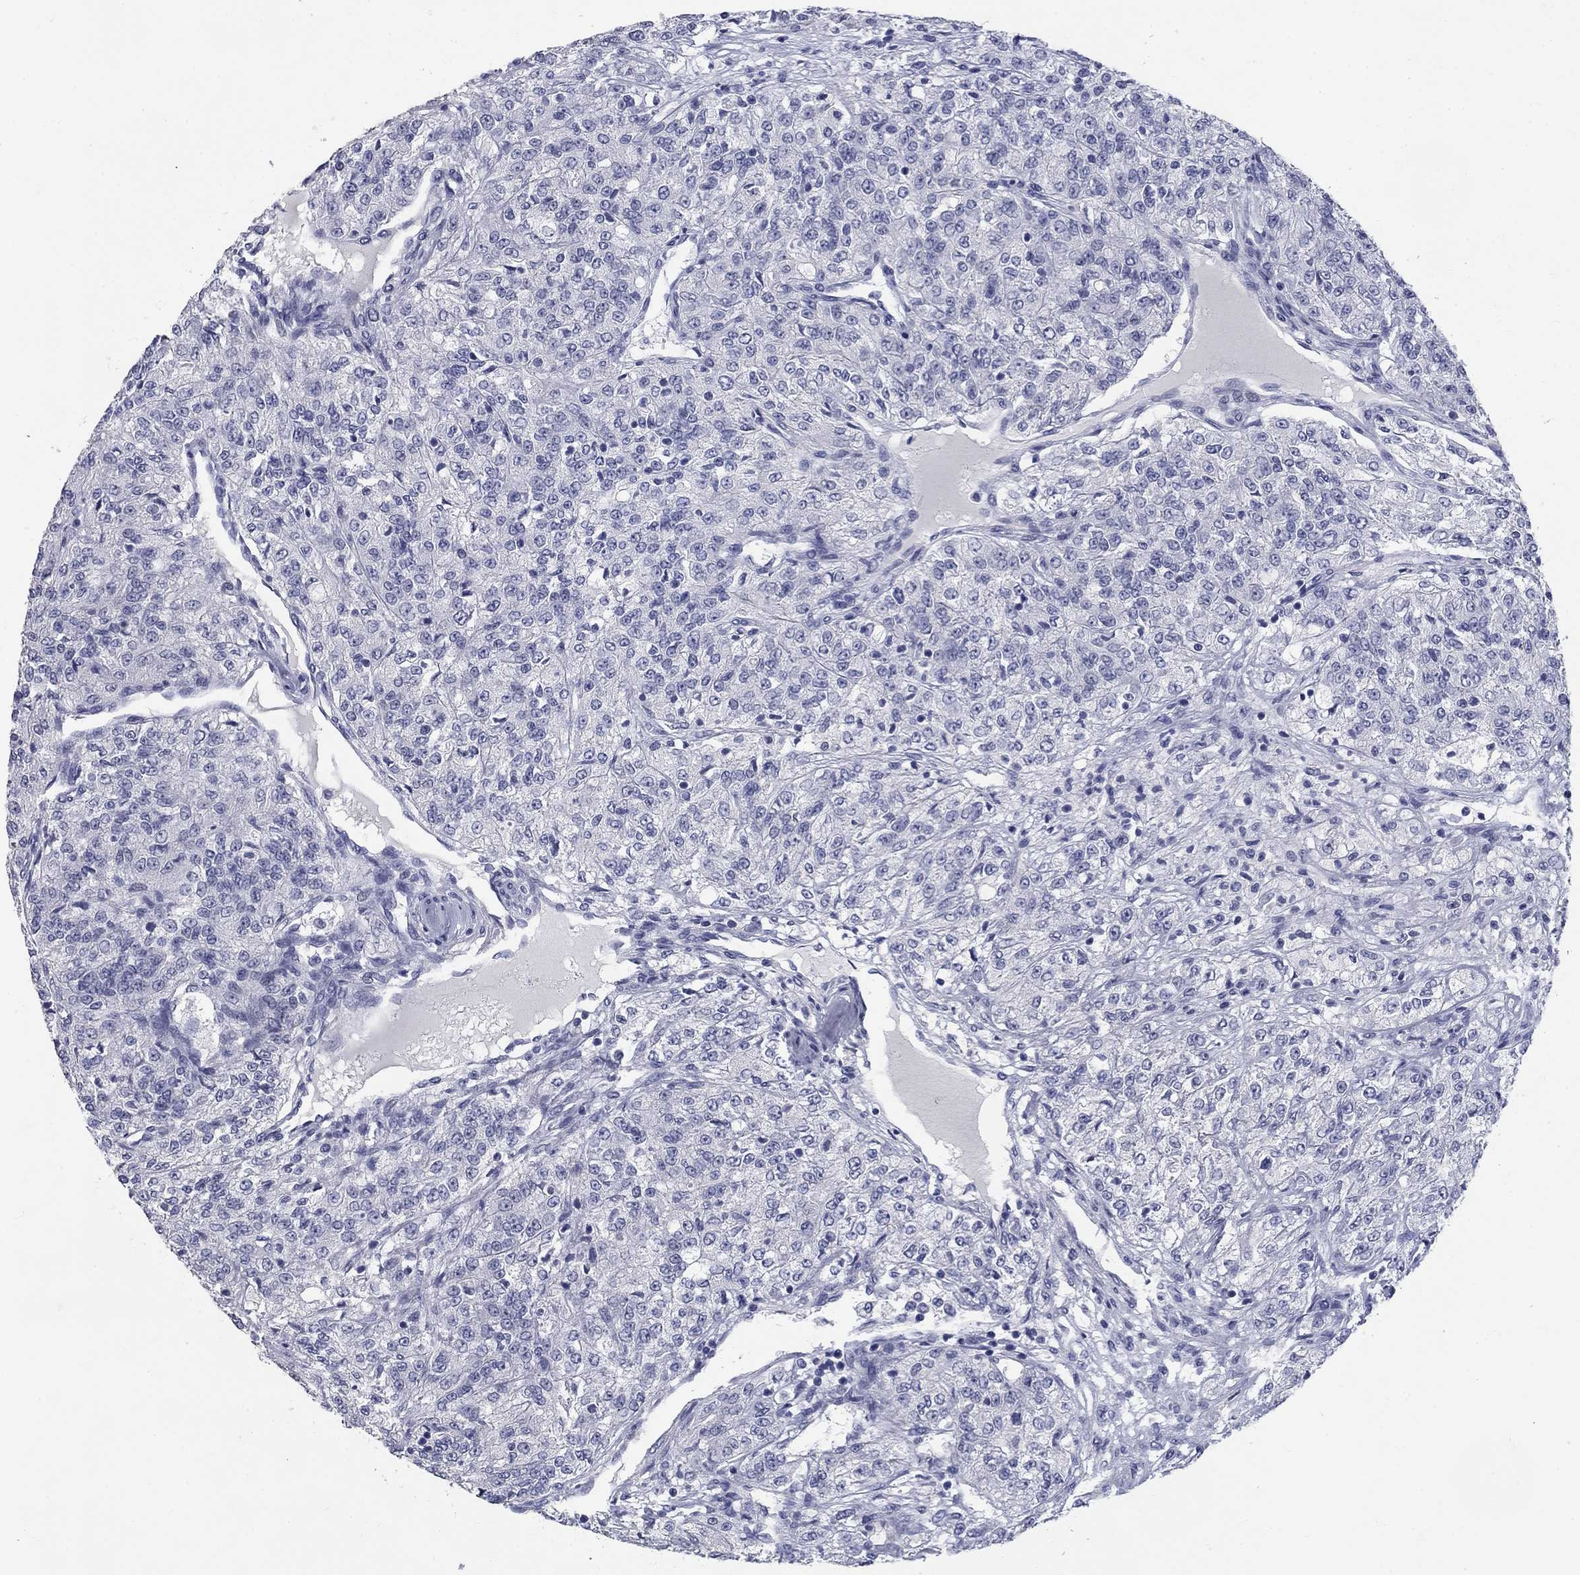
{"staining": {"intensity": "negative", "quantity": "none", "location": "none"}, "tissue": "renal cancer", "cell_type": "Tumor cells", "image_type": "cancer", "snomed": [{"axis": "morphology", "description": "Adenocarcinoma, NOS"}, {"axis": "topography", "description": "Kidney"}], "caption": "Renal cancer (adenocarcinoma) stained for a protein using immunohistochemistry (IHC) exhibits no expression tumor cells.", "gene": "ELAVL4", "patient": {"sex": "female", "age": 63}}